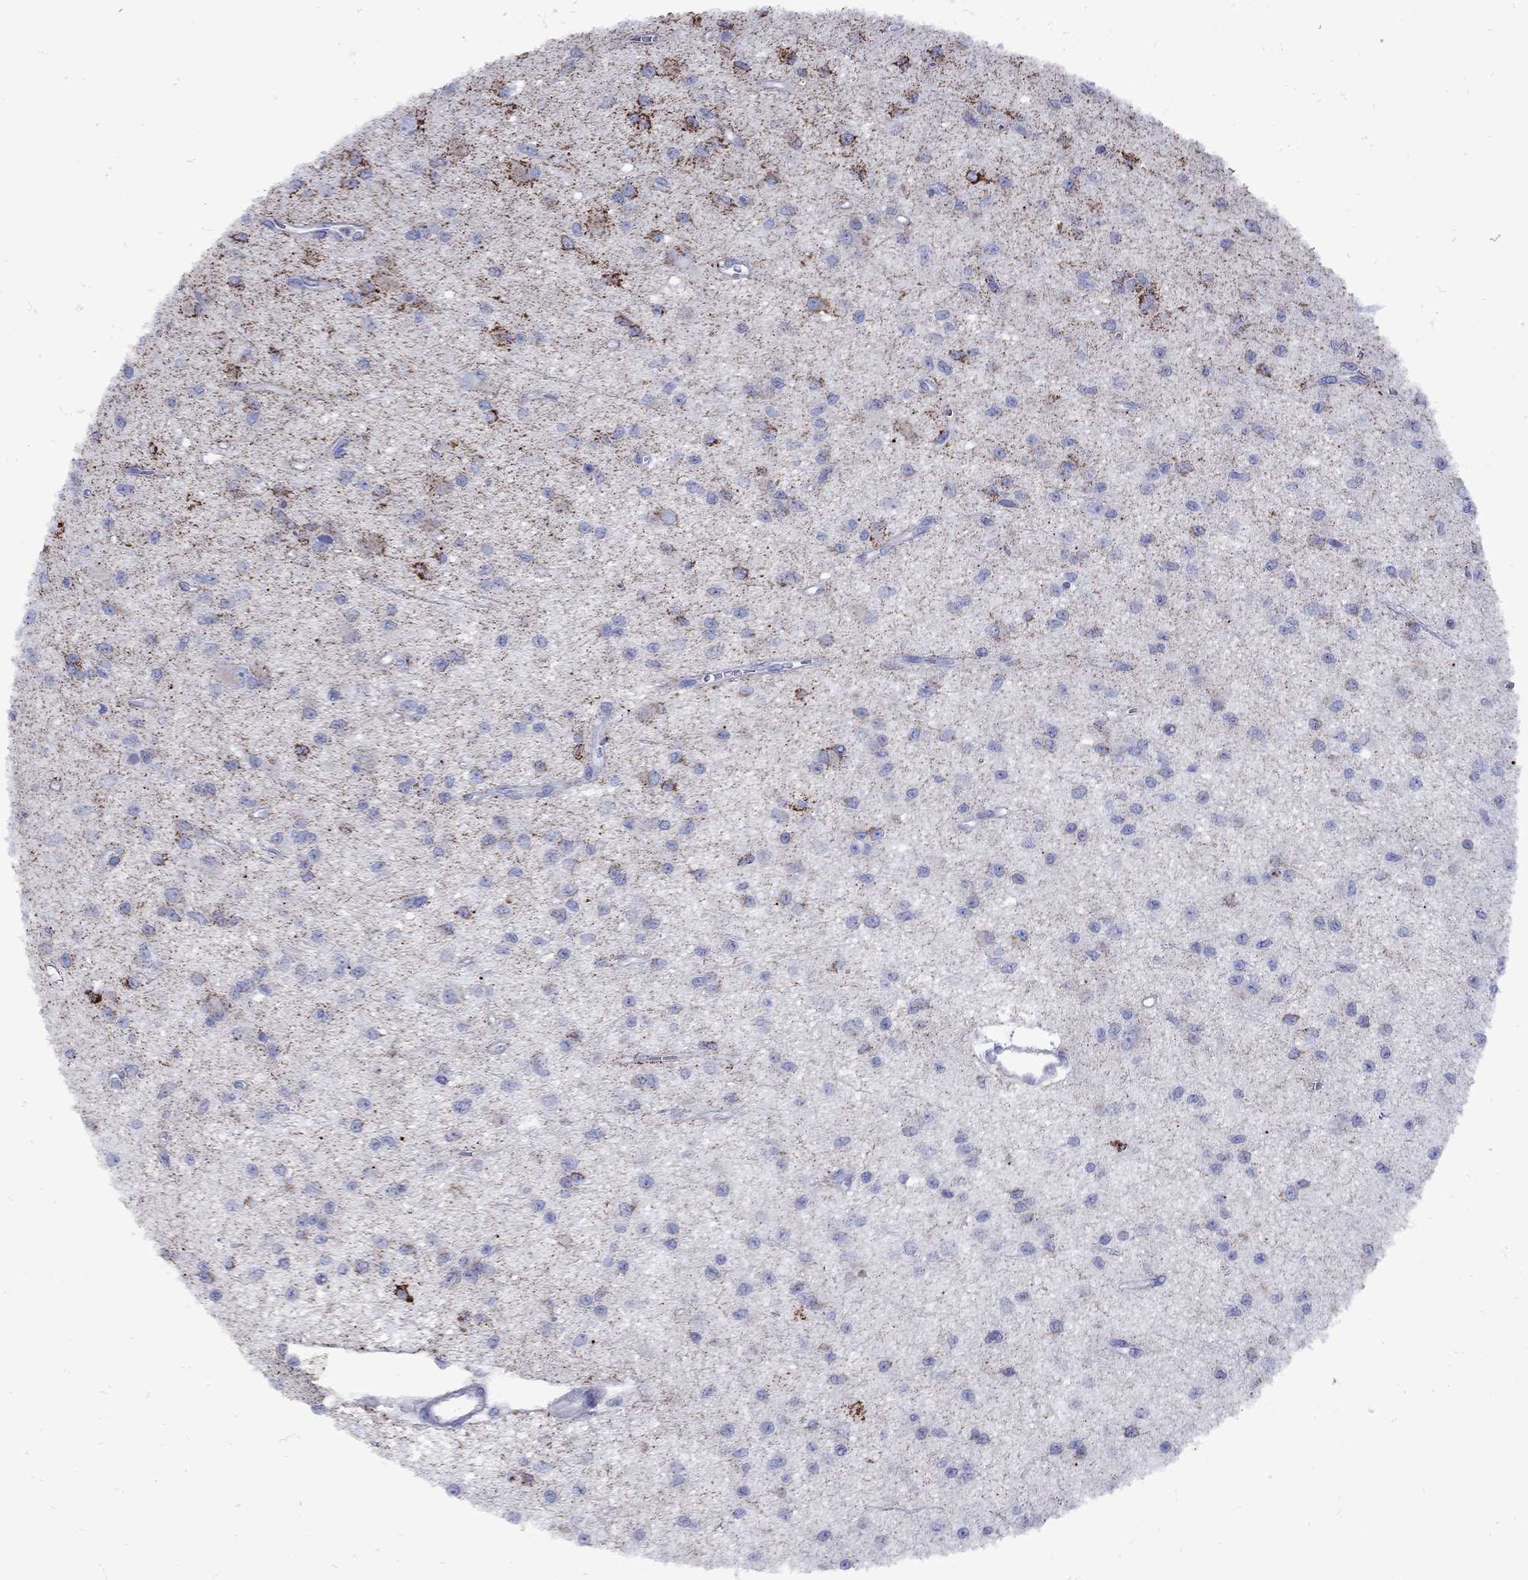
{"staining": {"intensity": "strong", "quantity": "<25%", "location": "cytoplasmic/membranous"}, "tissue": "glioma", "cell_type": "Tumor cells", "image_type": "cancer", "snomed": [{"axis": "morphology", "description": "Glioma, malignant, Low grade"}, {"axis": "topography", "description": "Brain"}], "caption": "Immunohistochemistry (IHC) micrograph of human glioma stained for a protein (brown), which demonstrates medium levels of strong cytoplasmic/membranous staining in about <25% of tumor cells.", "gene": "SESTD1", "patient": {"sex": "female", "age": 45}}